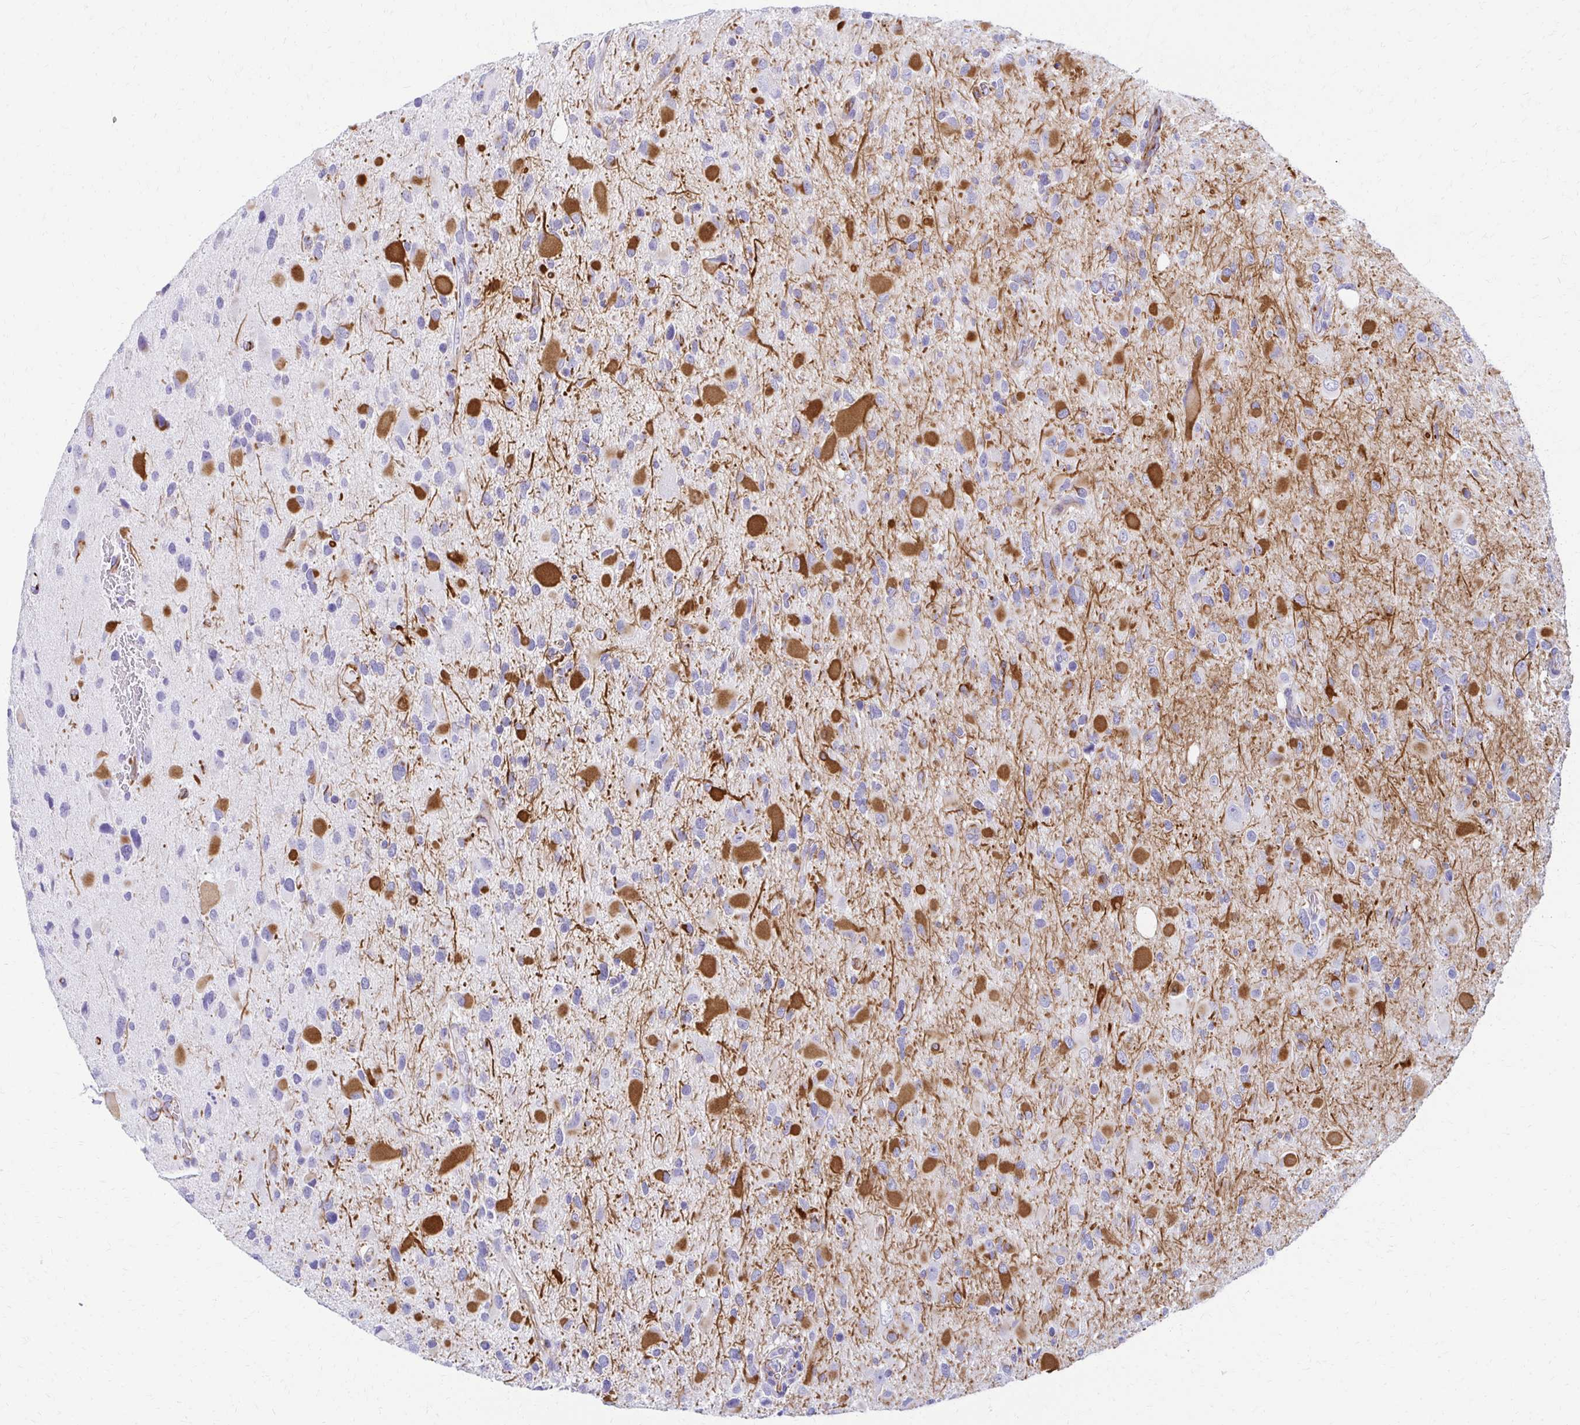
{"staining": {"intensity": "negative", "quantity": "none", "location": "none"}, "tissue": "glioma", "cell_type": "Tumor cells", "image_type": "cancer", "snomed": [{"axis": "morphology", "description": "Glioma, malignant, Low grade"}, {"axis": "topography", "description": "Brain"}], "caption": "An image of human glioma is negative for staining in tumor cells. The staining is performed using DAB brown chromogen with nuclei counter-stained in using hematoxylin.", "gene": "TMEM54", "patient": {"sex": "female", "age": 32}}